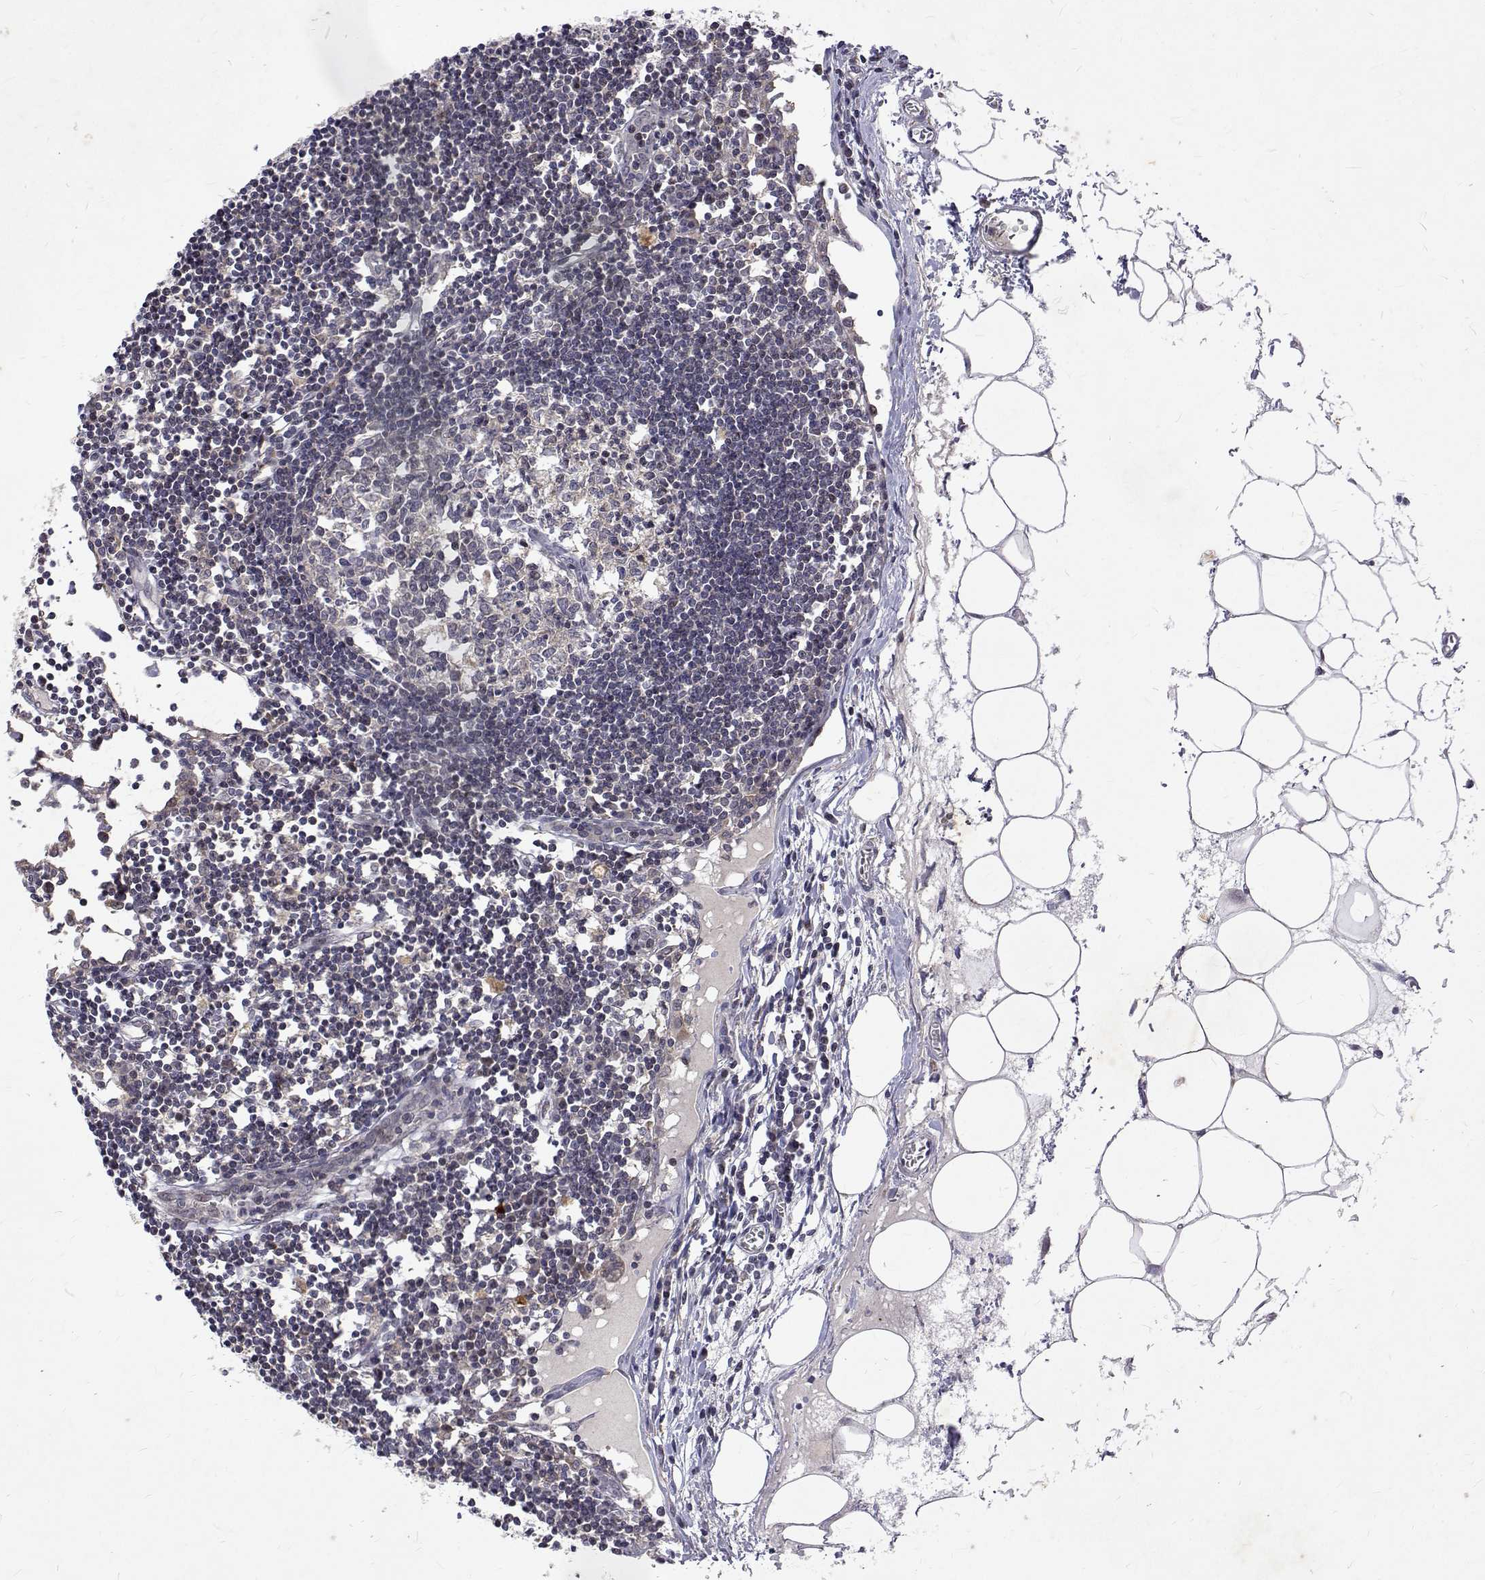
{"staining": {"intensity": "weak", "quantity": "<25%", "location": "cytoplasmic/membranous"}, "tissue": "lymph node", "cell_type": "Germinal center cells", "image_type": "normal", "snomed": [{"axis": "morphology", "description": "Normal tissue, NOS"}, {"axis": "topography", "description": "Lymph node"}], "caption": "DAB (3,3'-diaminobenzidine) immunohistochemical staining of unremarkable human lymph node displays no significant staining in germinal center cells. (Immunohistochemistry, brightfield microscopy, high magnification).", "gene": "ALKBH8", "patient": {"sex": "female", "age": 65}}